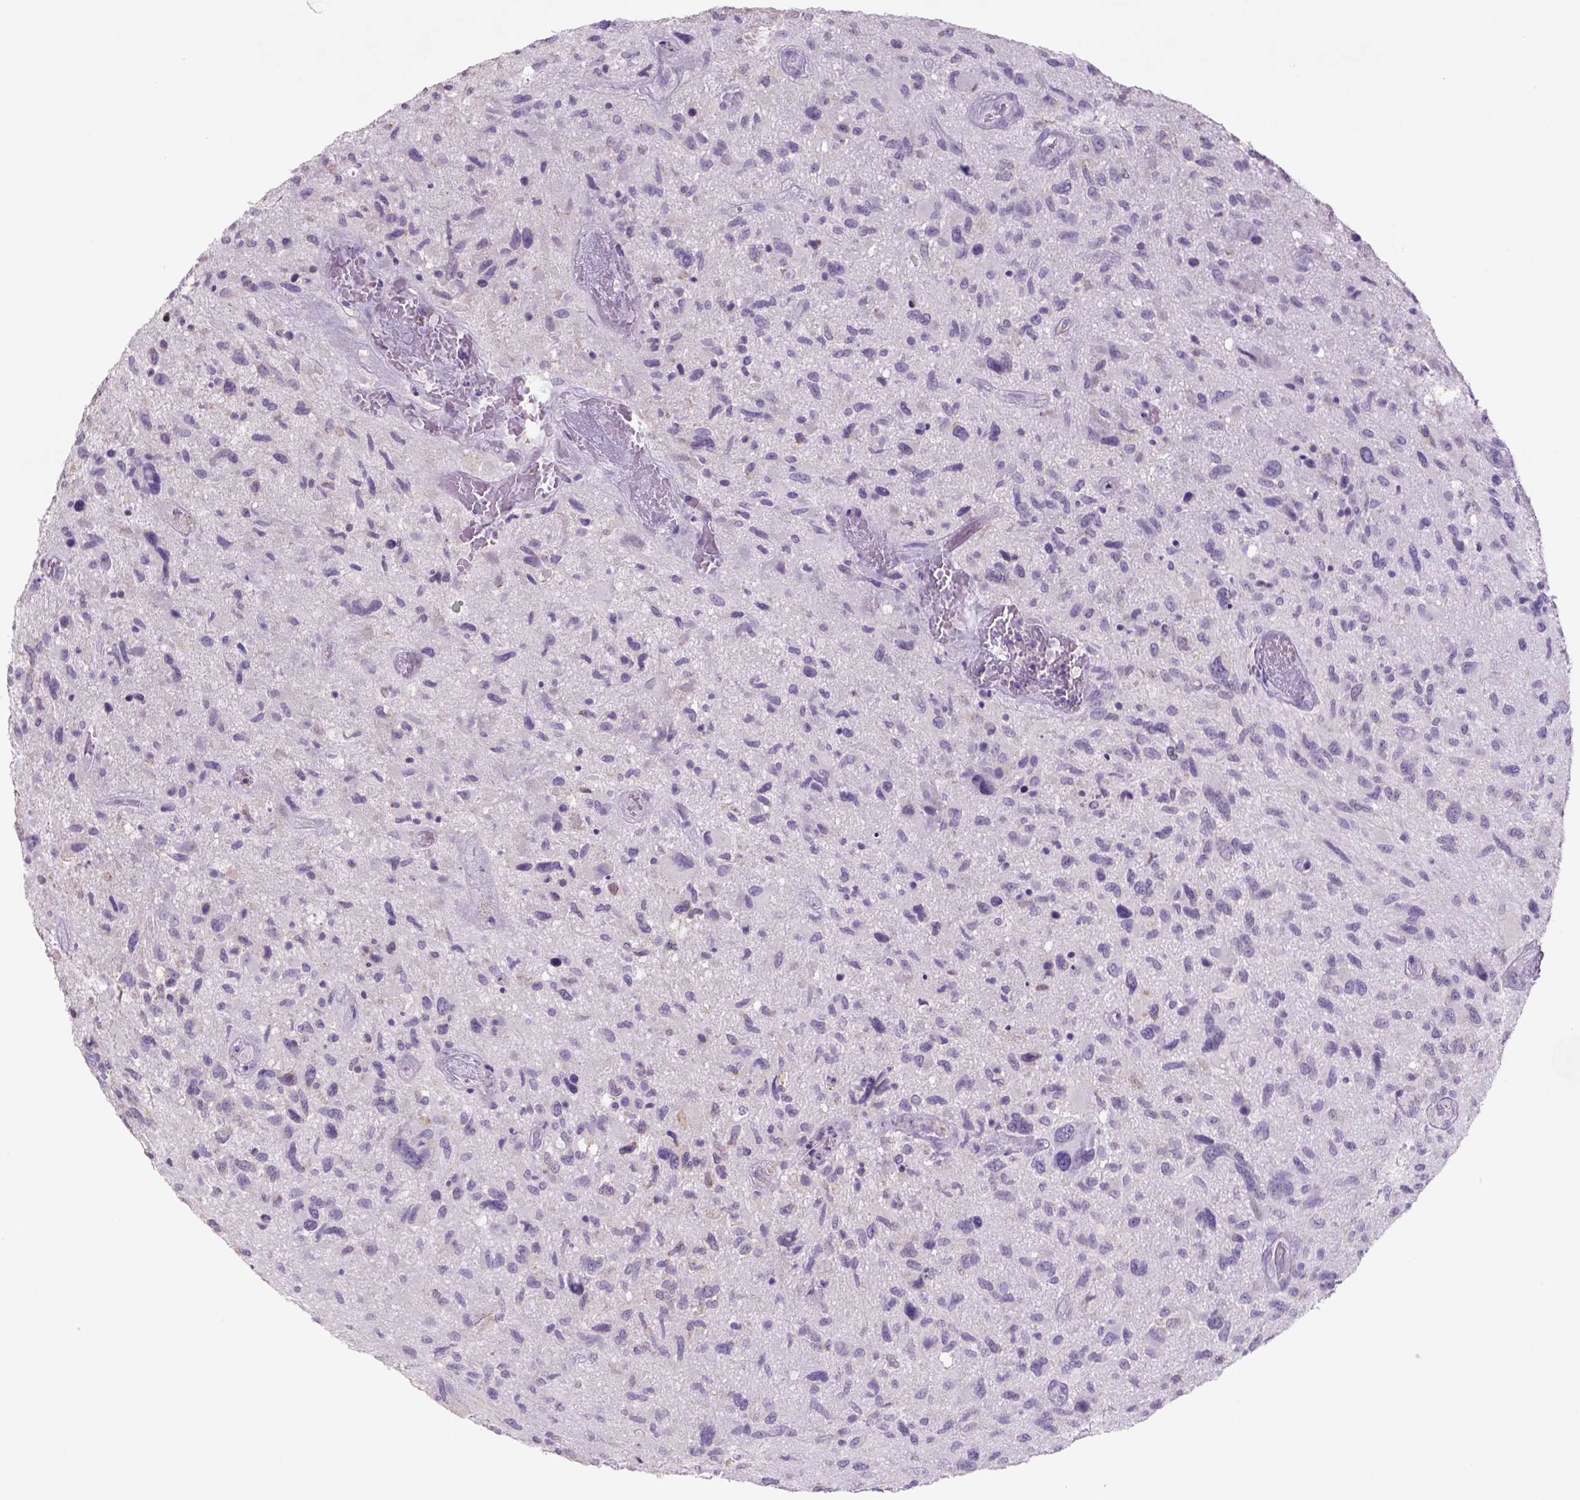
{"staining": {"intensity": "negative", "quantity": "none", "location": "none"}, "tissue": "glioma", "cell_type": "Tumor cells", "image_type": "cancer", "snomed": [{"axis": "morphology", "description": "Glioma, malignant, NOS"}, {"axis": "morphology", "description": "Glioma, malignant, High grade"}, {"axis": "topography", "description": "Brain"}], "caption": "Immunohistochemical staining of human malignant glioma (high-grade) shows no significant staining in tumor cells.", "gene": "NAALAD2", "patient": {"sex": "female", "age": 71}}